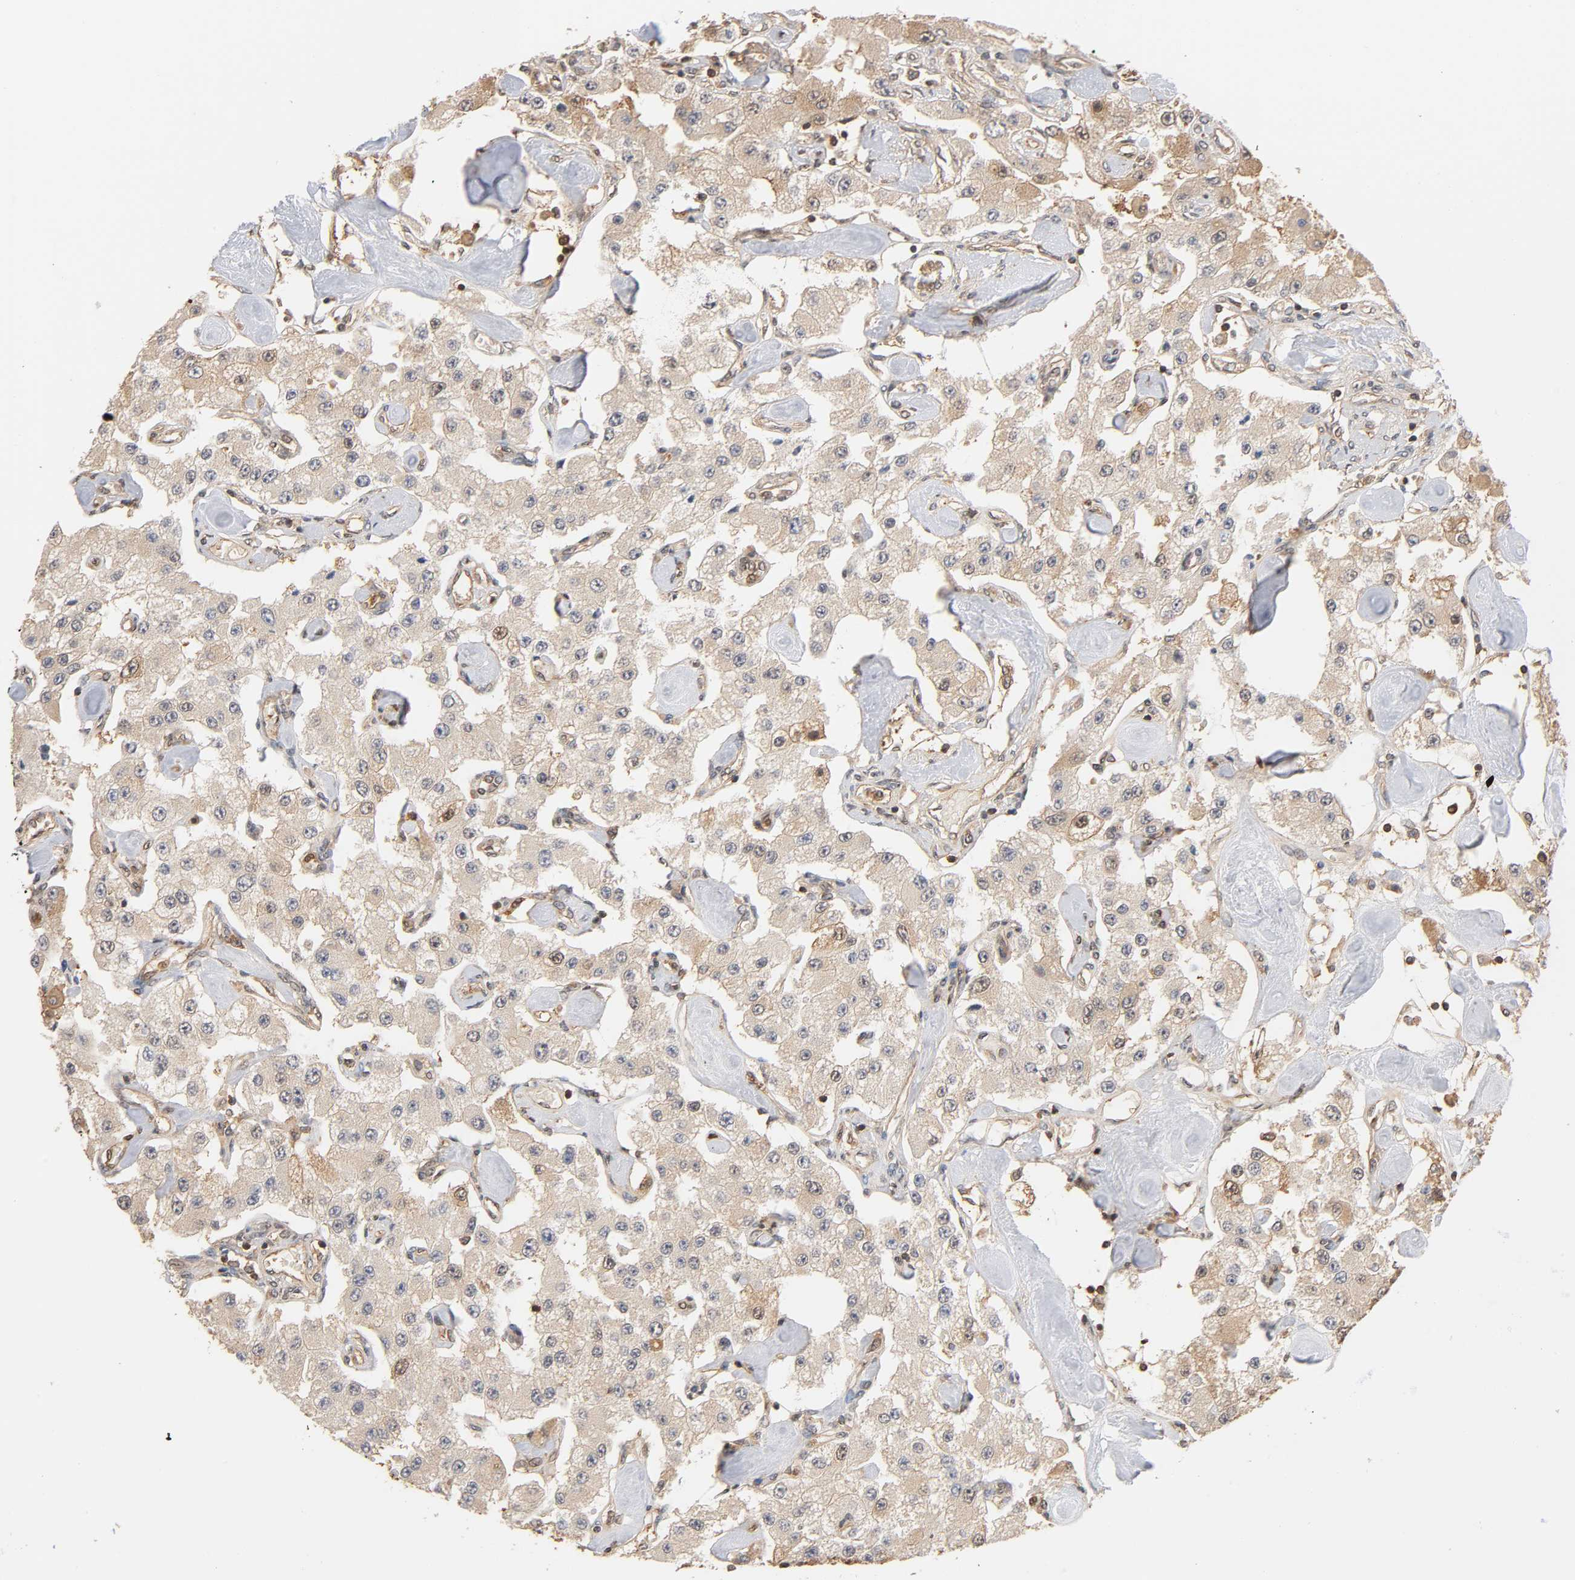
{"staining": {"intensity": "weak", "quantity": ">75%", "location": "cytoplasmic/membranous"}, "tissue": "carcinoid", "cell_type": "Tumor cells", "image_type": "cancer", "snomed": [{"axis": "morphology", "description": "Carcinoid, malignant, NOS"}, {"axis": "topography", "description": "Pancreas"}], "caption": "A histopathology image of human malignant carcinoid stained for a protein demonstrates weak cytoplasmic/membranous brown staining in tumor cells.", "gene": "ALDOA", "patient": {"sex": "male", "age": 41}}